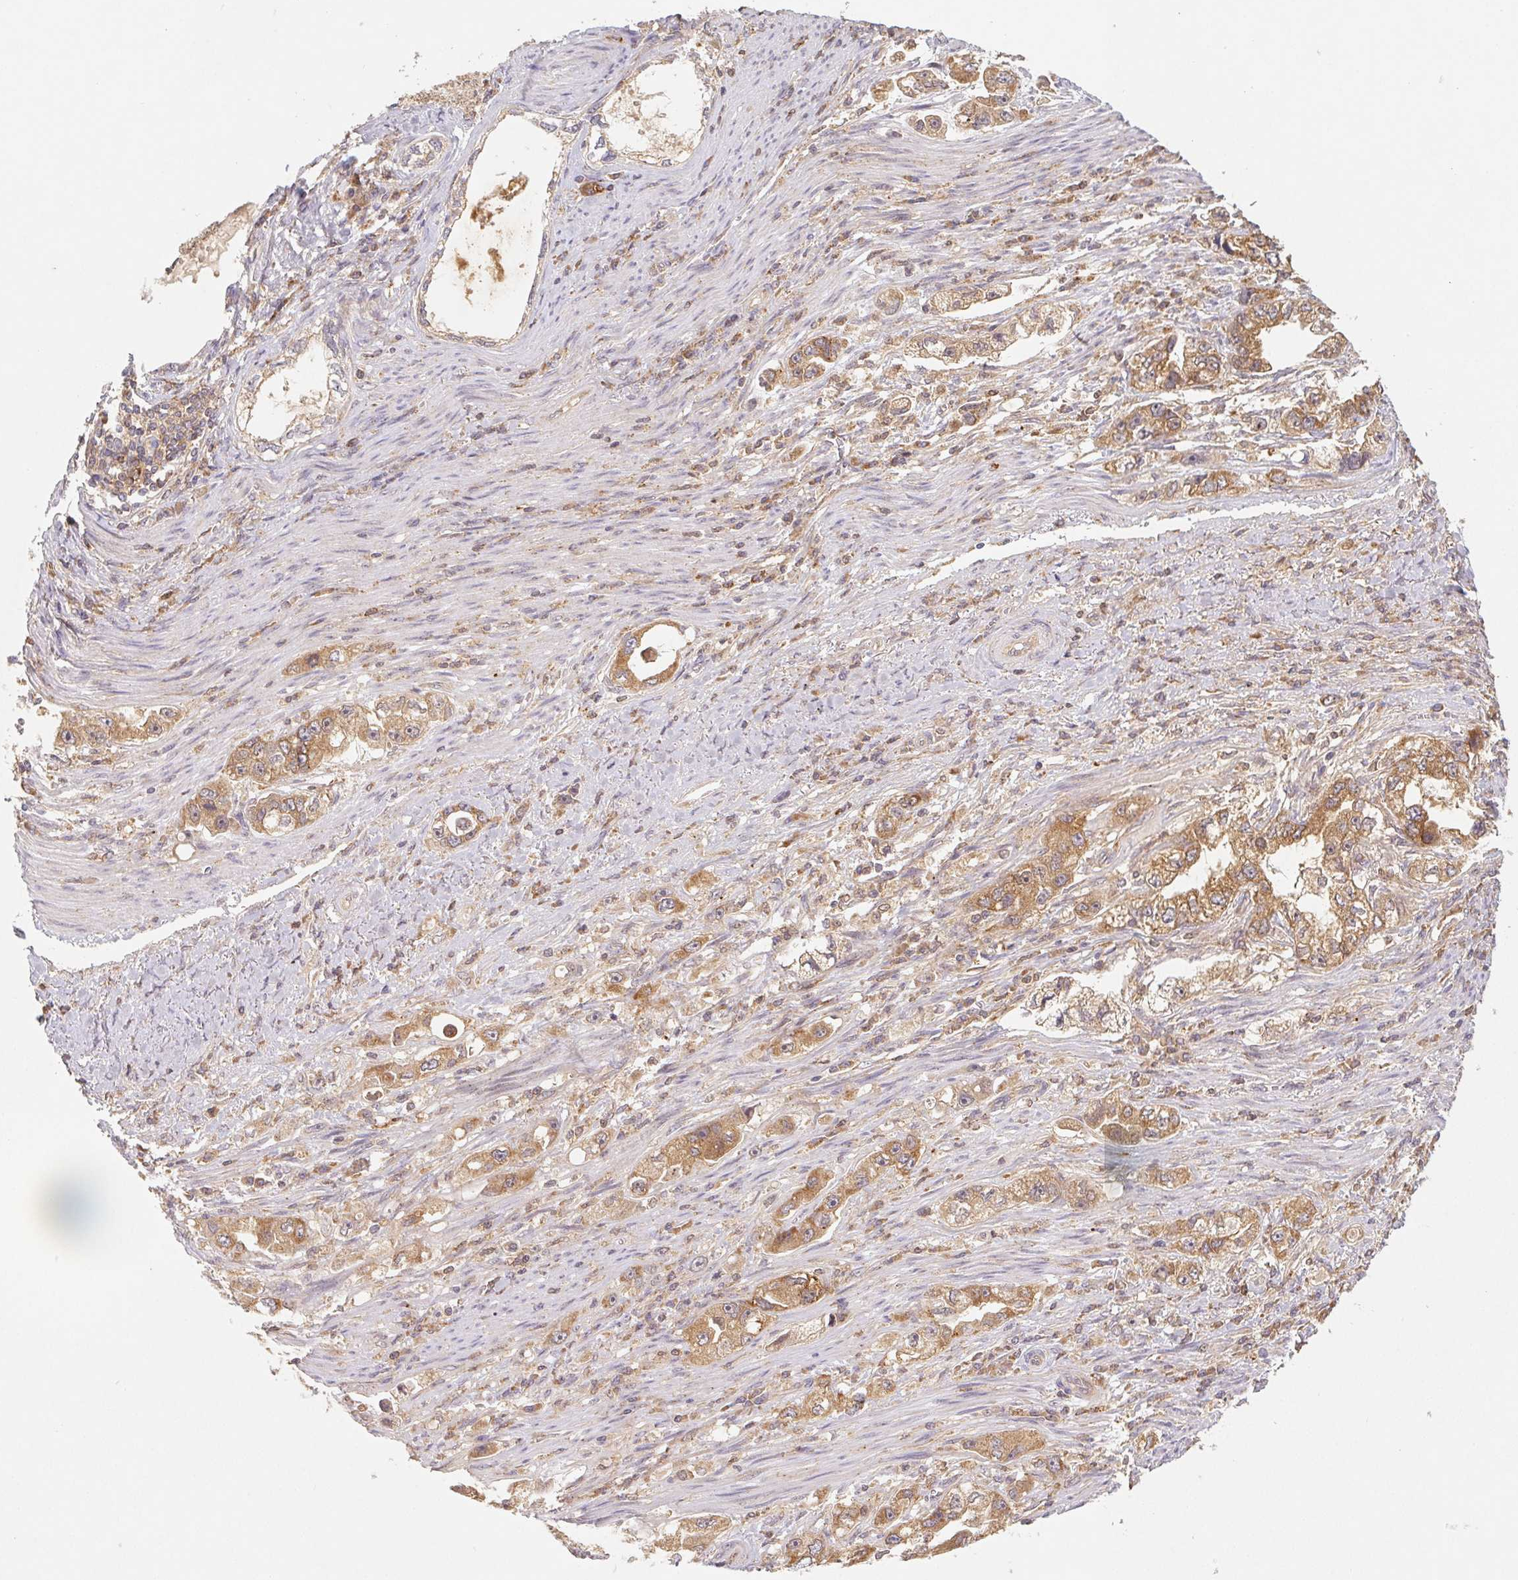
{"staining": {"intensity": "moderate", "quantity": ">75%", "location": "cytoplasmic/membranous"}, "tissue": "stomach cancer", "cell_type": "Tumor cells", "image_type": "cancer", "snomed": [{"axis": "morphology", "description": "Adenocarcinoma, NOS"}, {"axis": "topography", "description": "Stomach, lower"}], "caption": "Immunohistochemical staining of human adenocarcinoma (stomach) demonstrates medium levels of moderate cytoplasmic/membranous expression in about >75% of tumor cells.", "gene": "MTHFD1", "patient": {"sex": "female", "age": 93}}